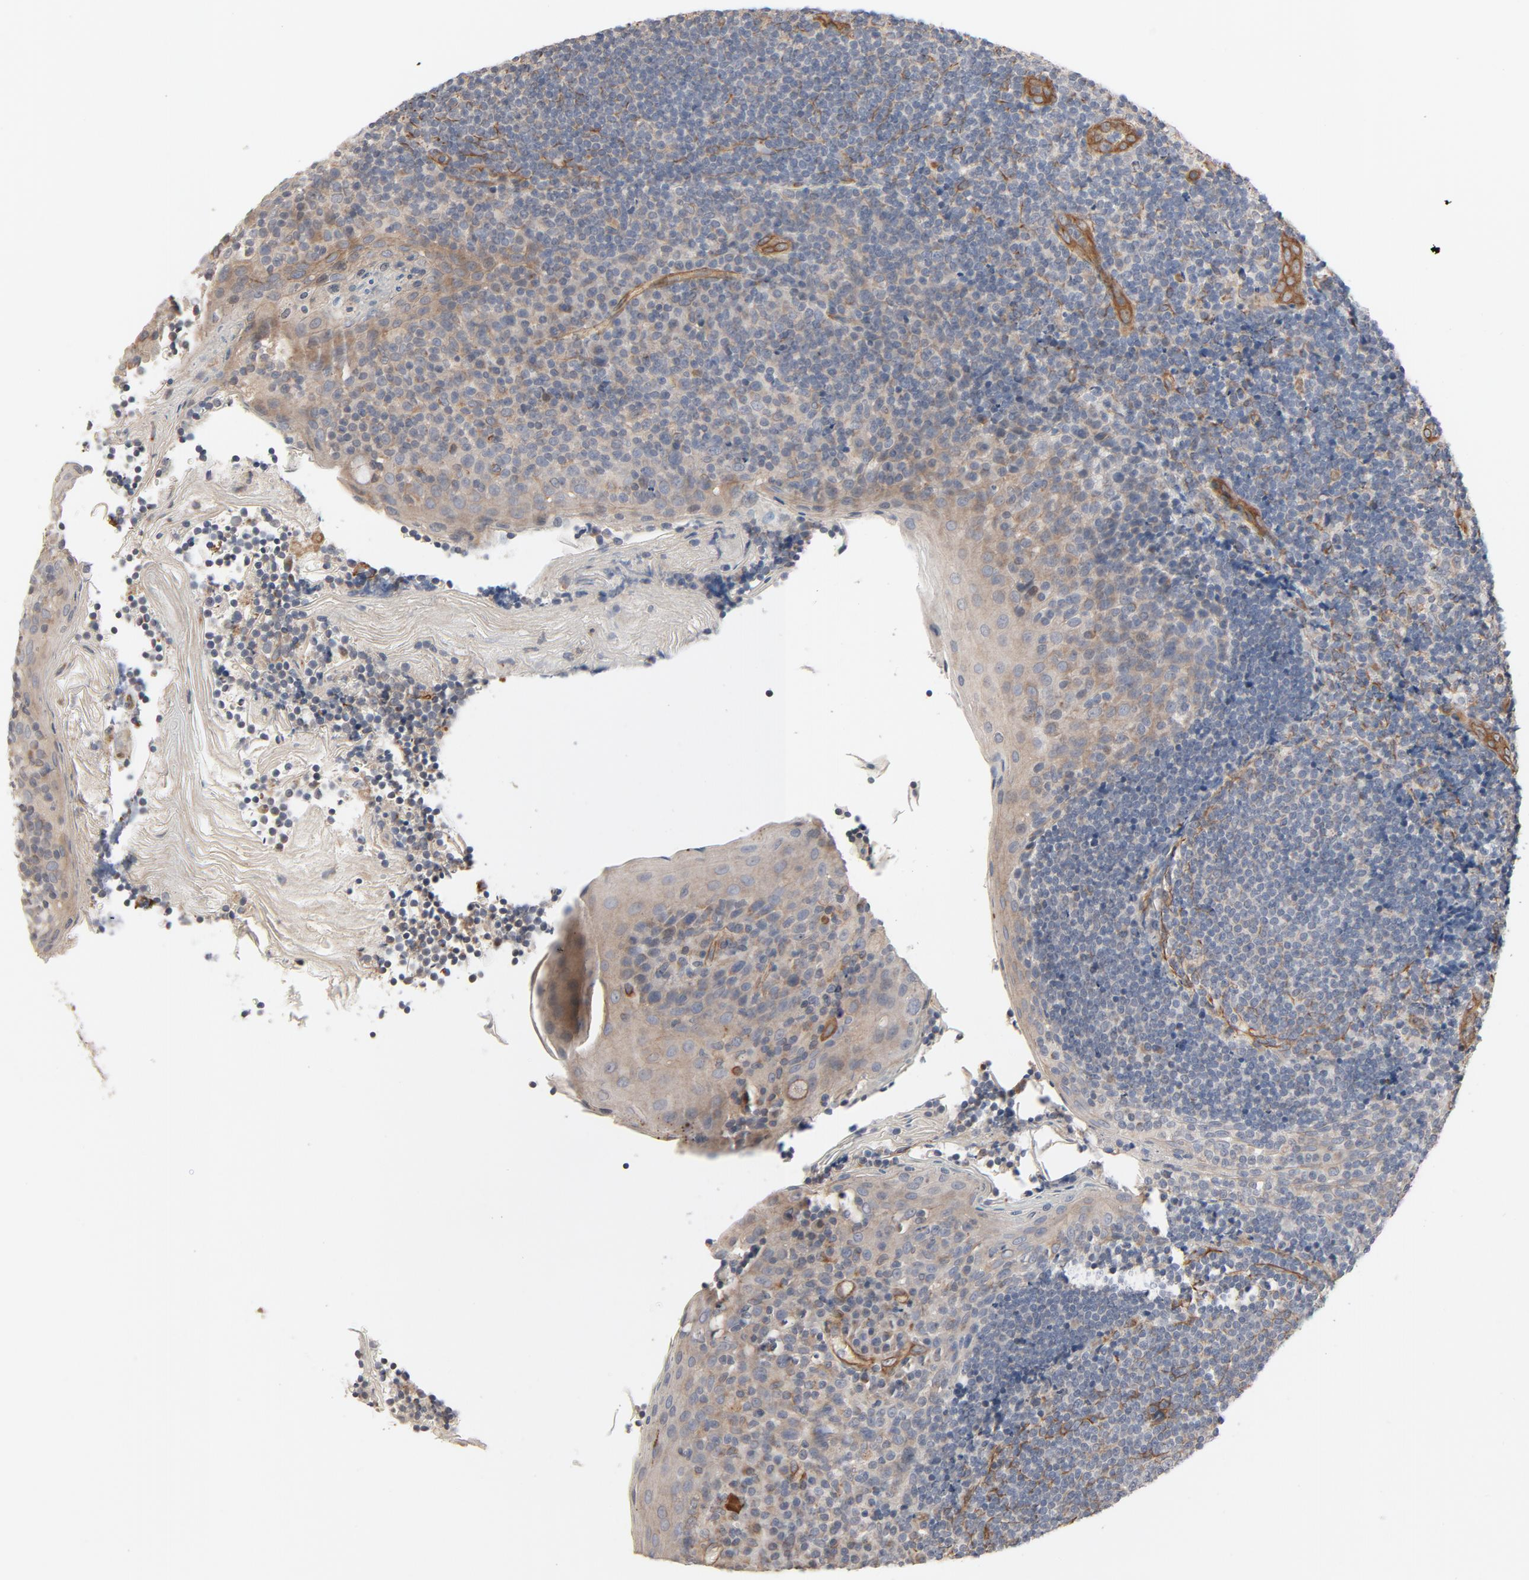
{"staining": {"intensity": "negative", "quantity": "none", "location": "none"}, "tissue": "tonsil", "cell_type": "Germinal center cells", "image_type": "normal", "snomed": [{"axis": "morphology", "description": "Normal tissue, NOS"}, {"axis": "topography", "description": "Tonsil"}], "caption": "This is a micrograph of immunohistochemistry (IHC) staining of unremarkable tonsil, which shows no positivity in germinal center cells.", "gene": "TRIOBP", "patient": {"sex": "male", "age": 31}}